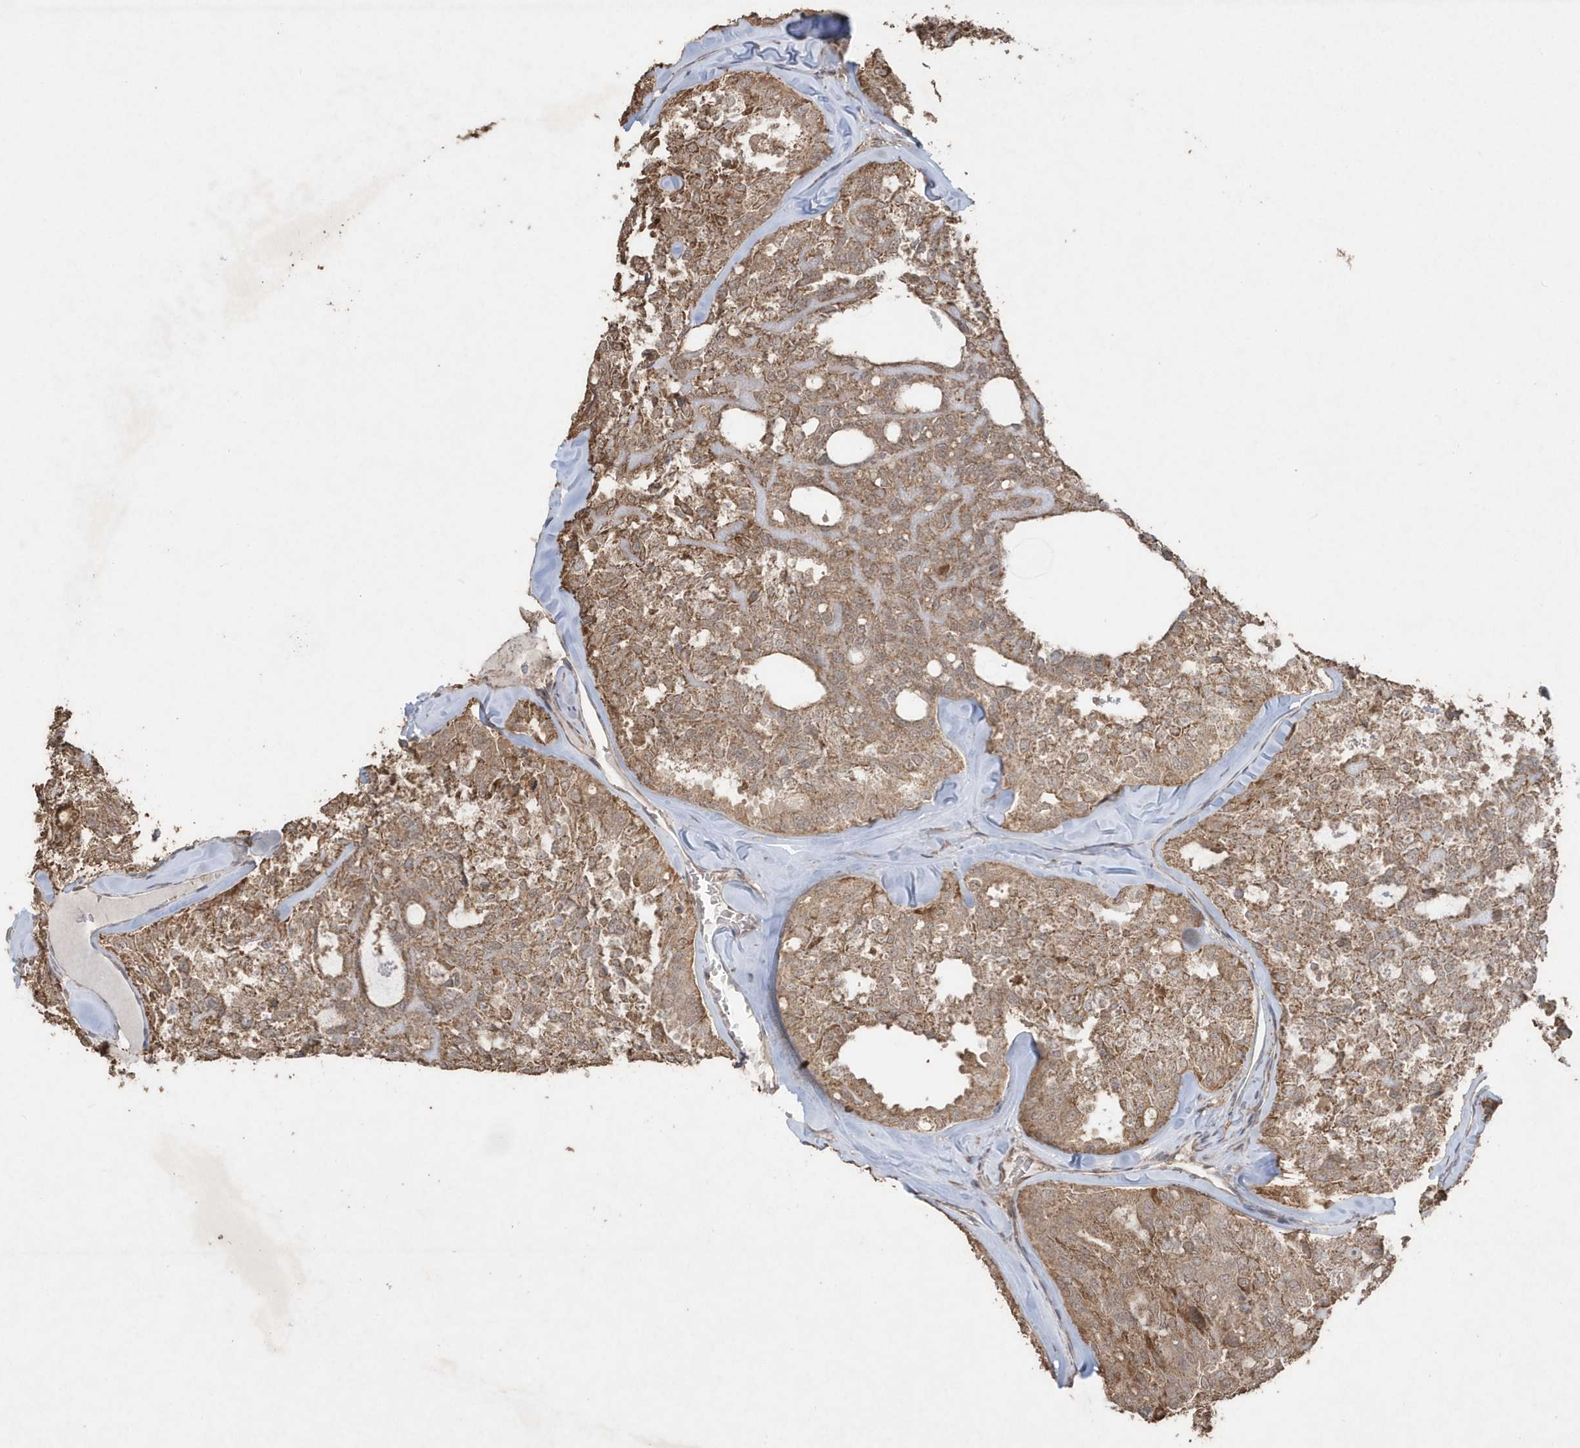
{"staining": {"intensity": "moderate", "quantity": ">75%", "location": "cytoplasmic/membranous"}, "tissue": "thyroid cancer", "cell_type": "Tumor cells", "image_type": "cancer", "snomed": [{"axis": "morphology", "description": "Follicular adenoma carcinoma, NOS"}, {"axis": "topography", "description": "Thyroid gland"}], "caption": "Thyroid follicular adenoma carcinoma stained with a protein marker demonstrates moderate staining in tumor cells.", "gene": "PAXBP1", "patient": {"sex": "male", "age": 75}}